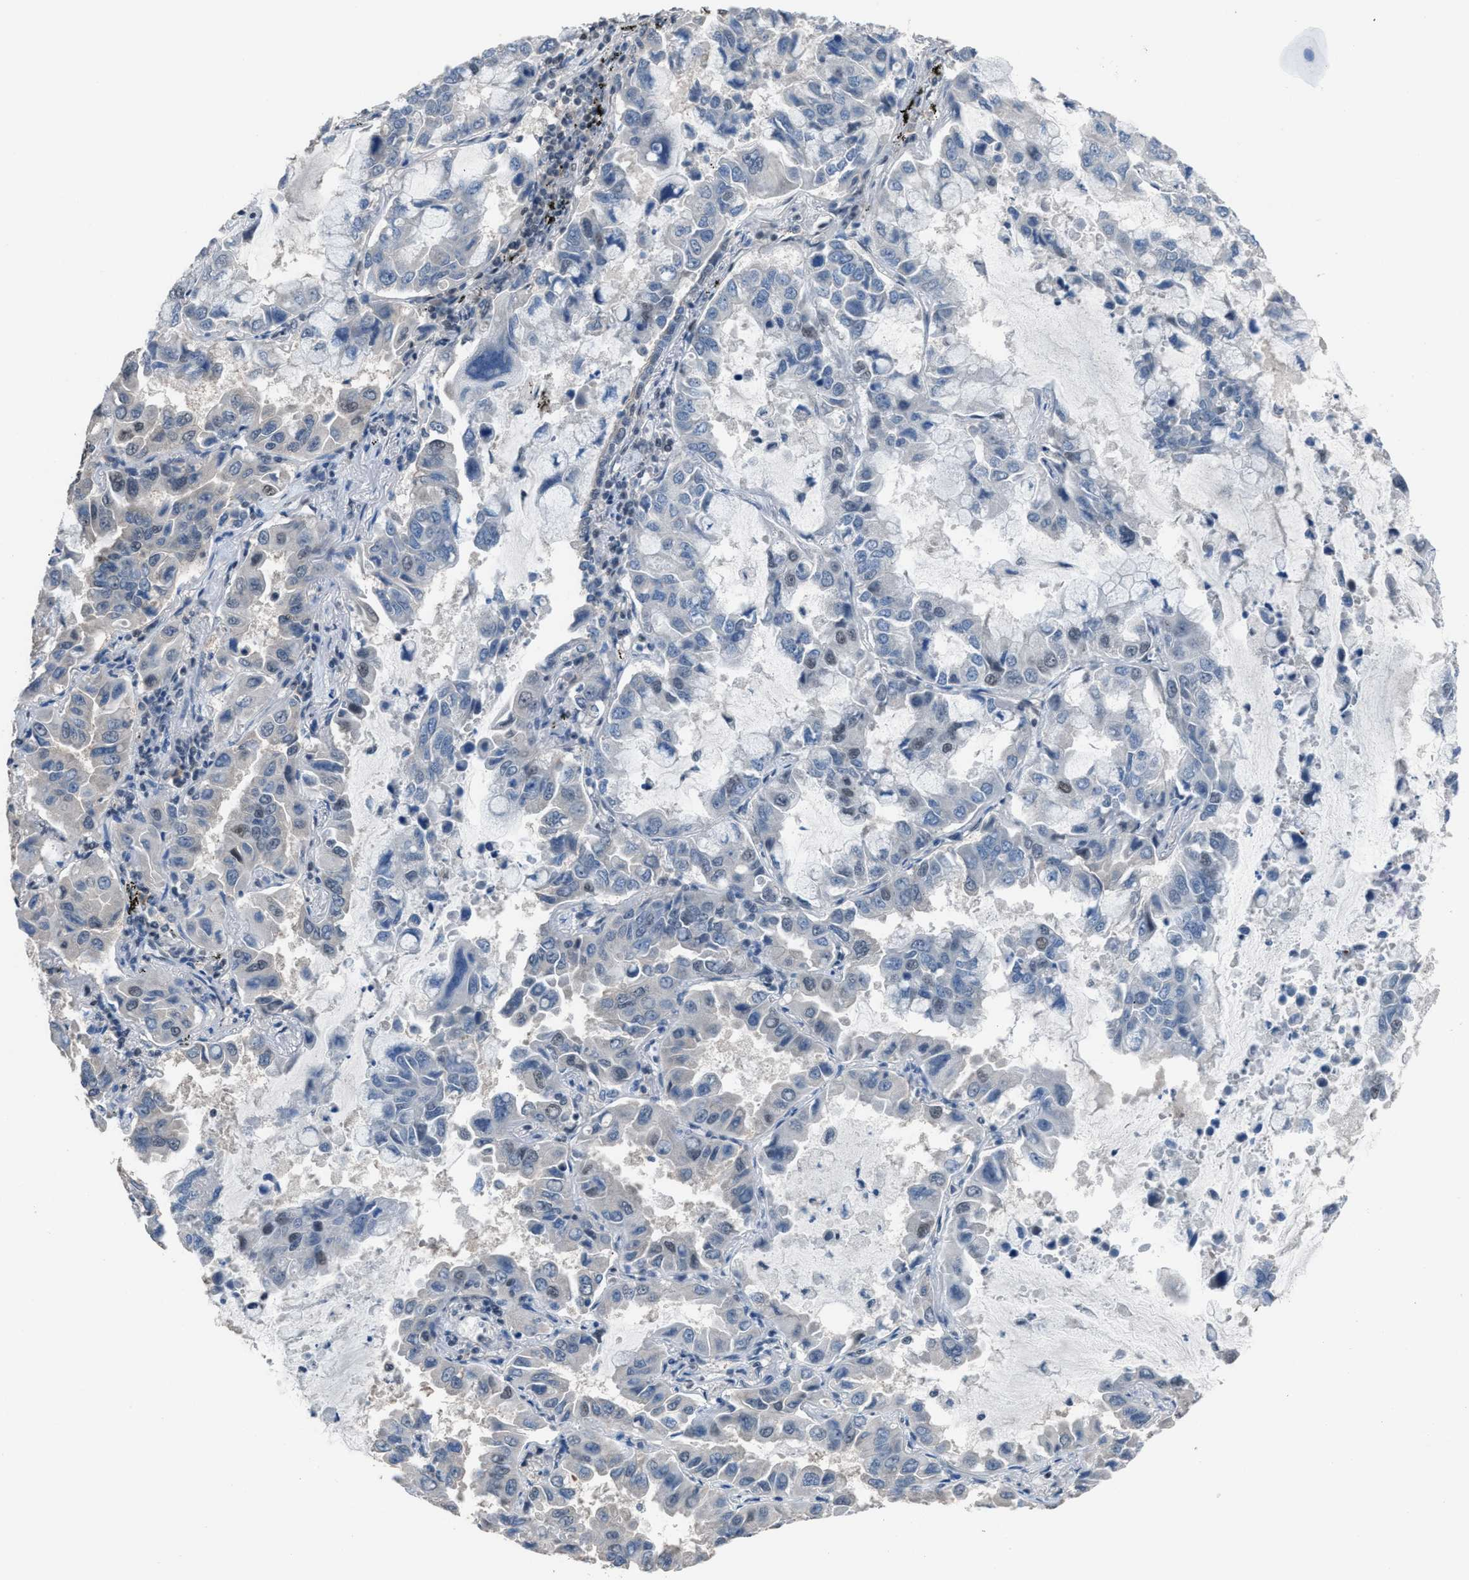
{"staining": {"intensity": "negative", "quantity": "none", "location": "none"}, "tissue": "lung cancer", "cell_type": "Tumor cells", "image_type": "cancer", "snomed": [{"axis": "morphology", "description": "Adenocarcinoma, NOS"}, {"axis": "topography", "description": "Lung"}], "caption": "Lung cancer stained for a protein using IHC displays no expression tumor cells.", "gene": "ZNF276", "patient": {"sex": "male", "age": 64}}